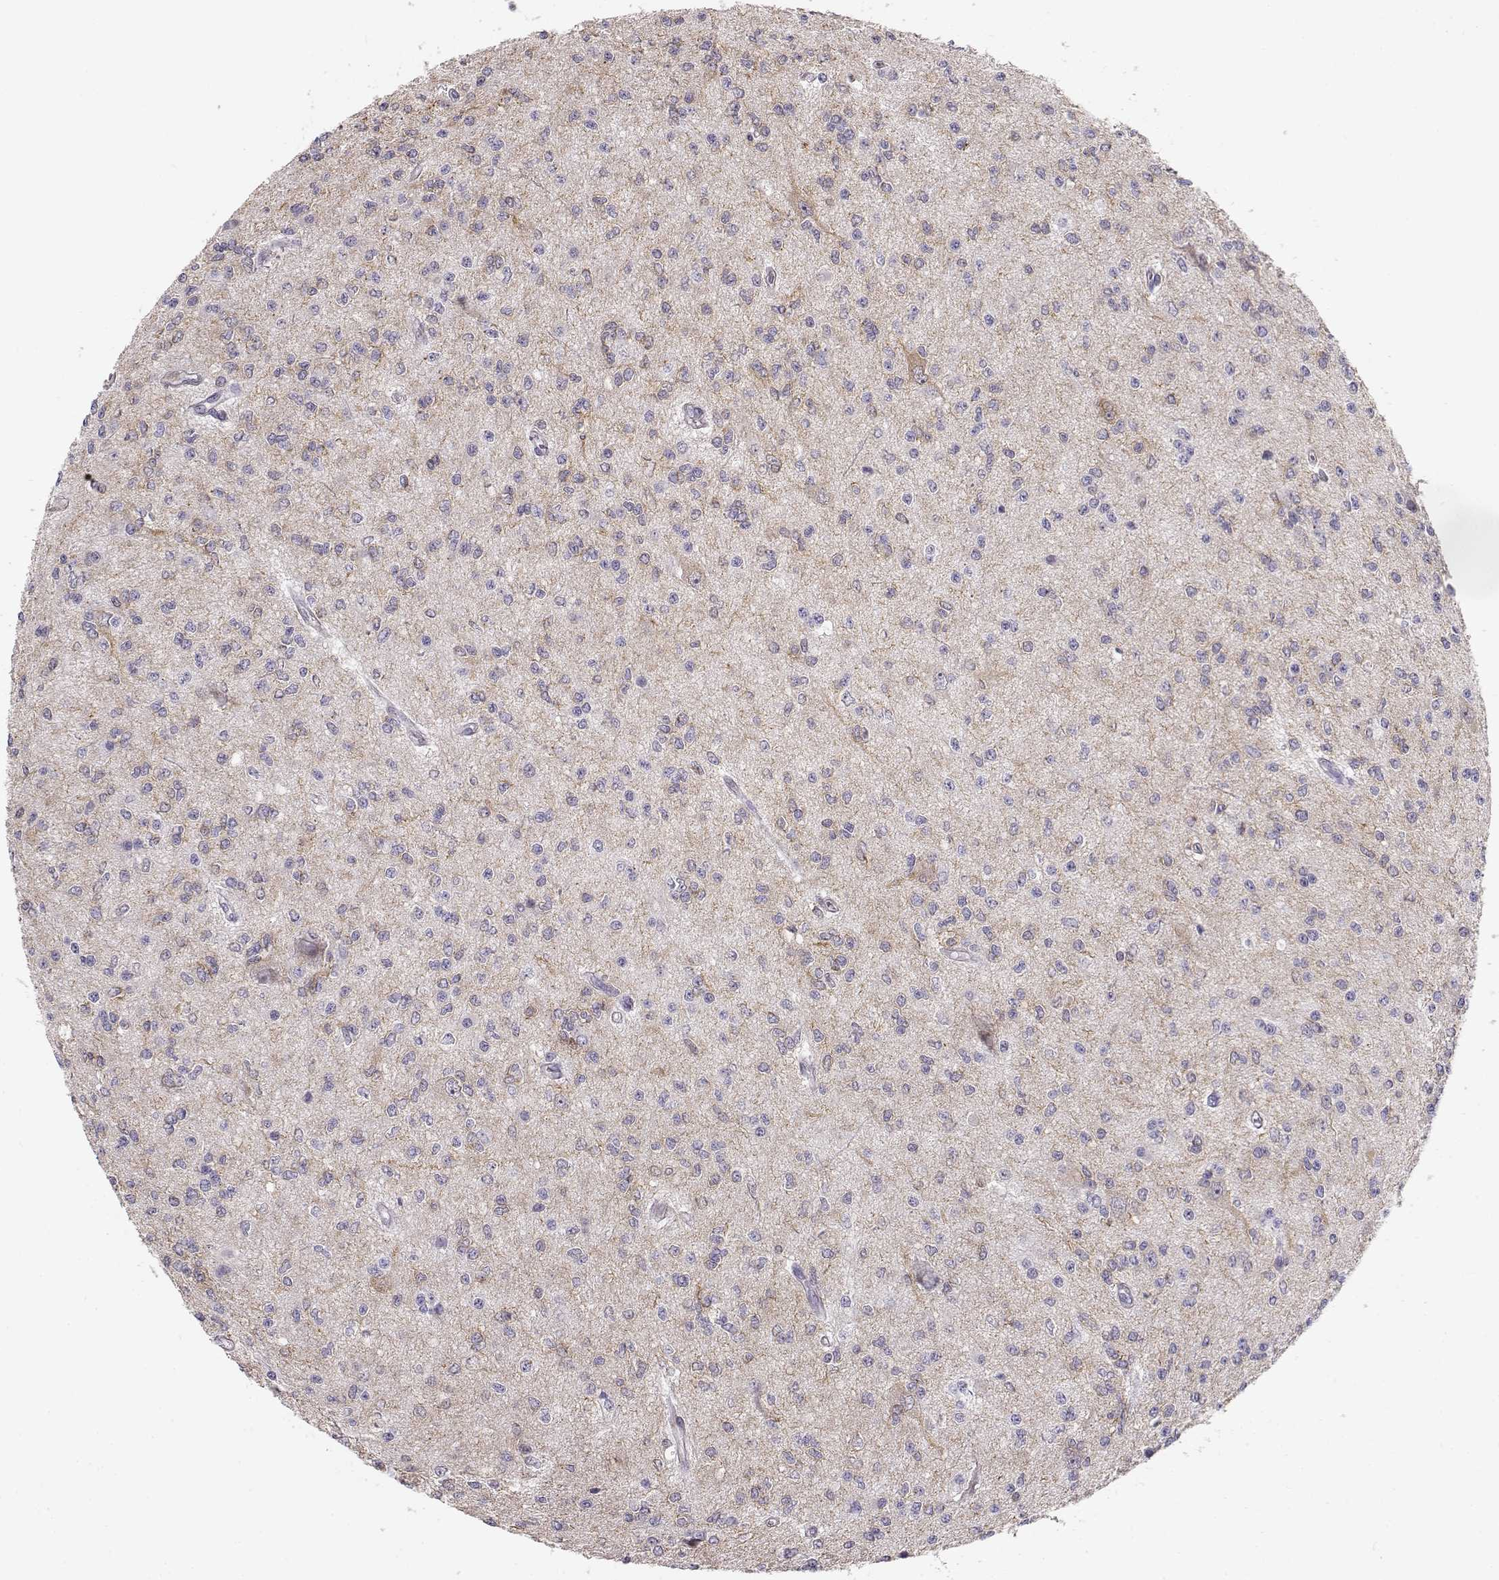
{"staining": {"intensity": "weak", "quantity": "<25%", "location": "cytoplasmic/membranous"}, "tissue": "glioma", "cell_type": "Tumor cells", "image_type": "cancer", "snomed": [{"axis": "morphology", "description": "Glioma, malignant, Low grade"}, {"axis": "topography", "description": "Brain"}], "caption": "Low-grade glioma (malignant) stained for a protein using immunohistochemistry demonstrates no staining tumor cells.", "gene": "DAPL1", "patient": {"sex": "male", "age": 67}}